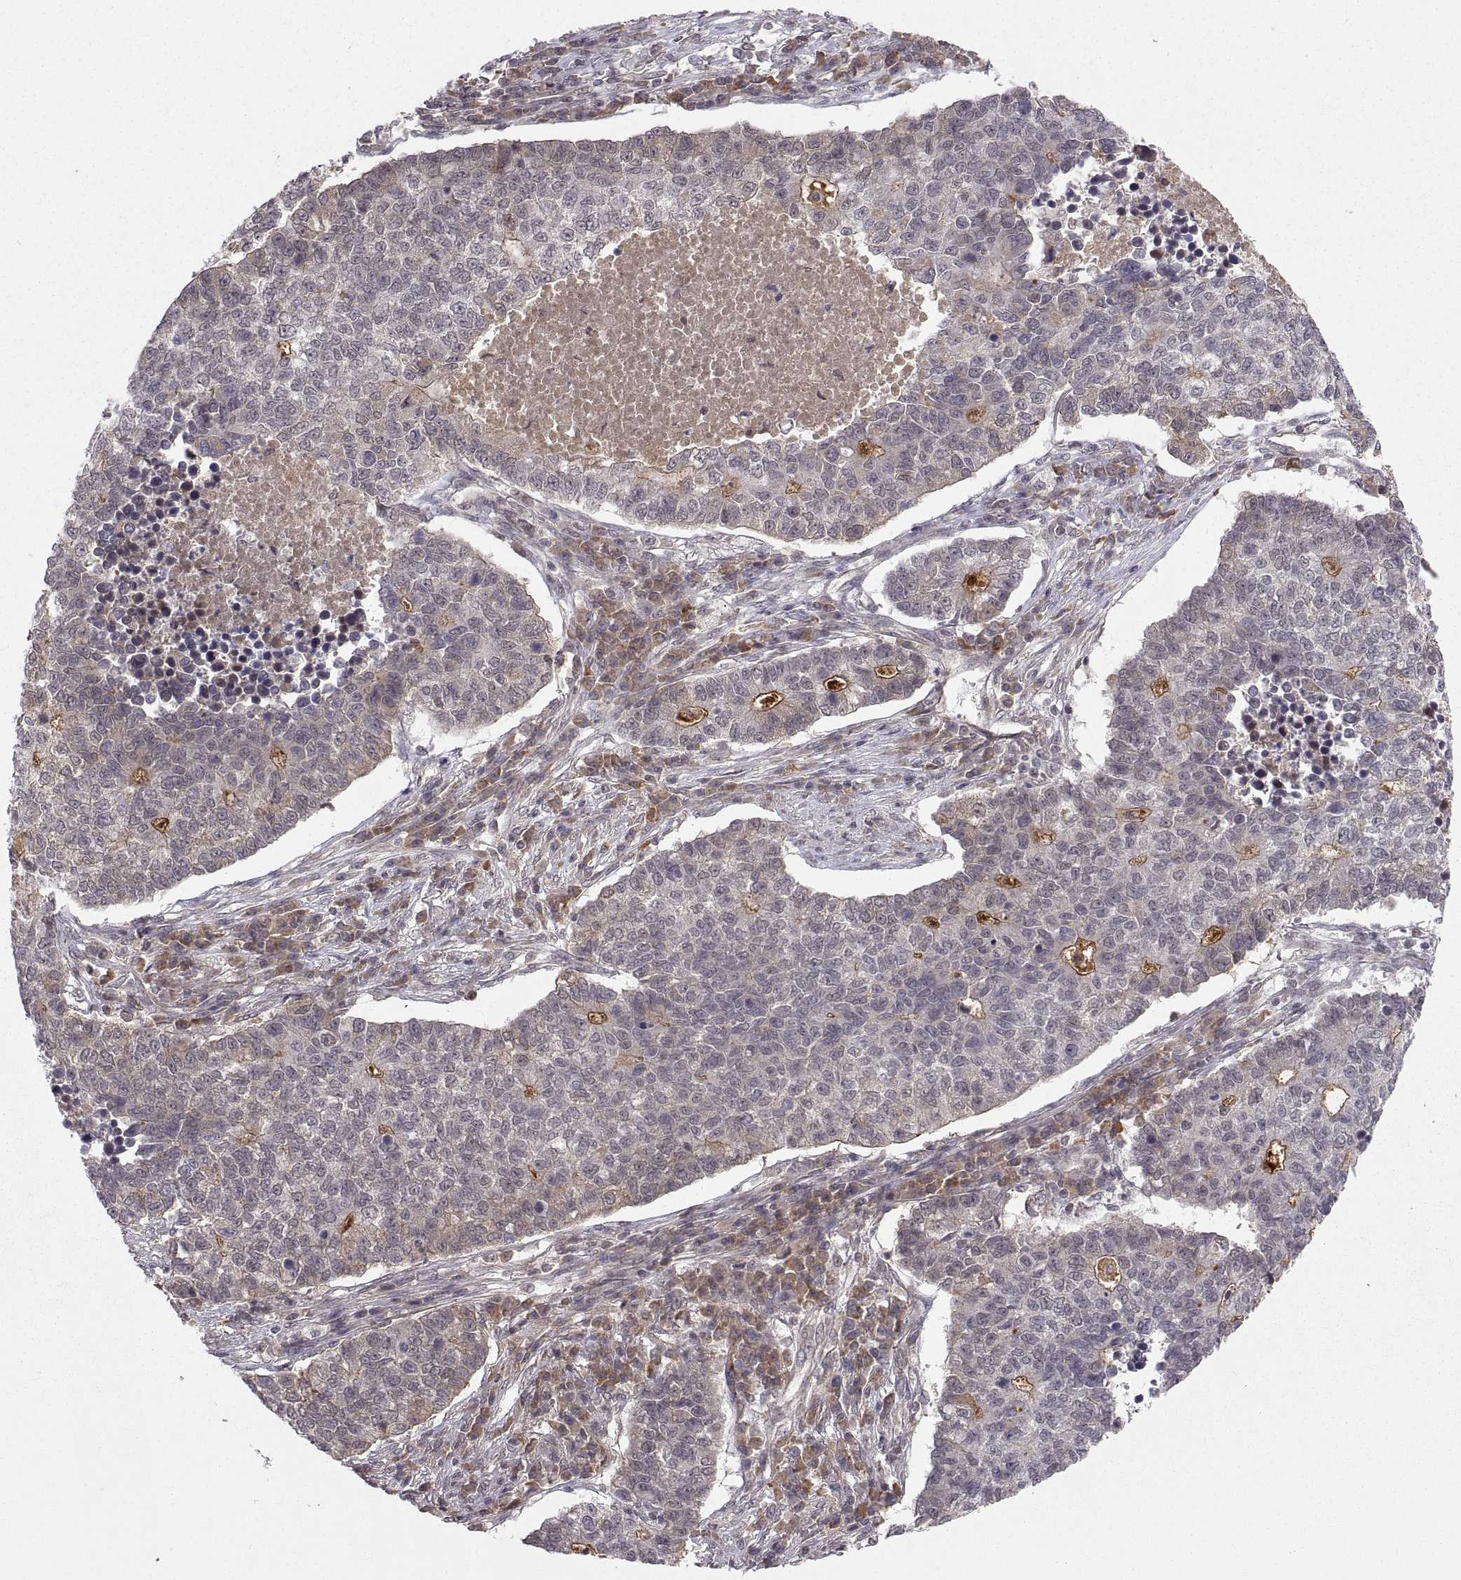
{"staining": {"intensity": "weak", "quantity": "25%-75%", "location": "cytoplasmic/membranous"}, "tissue": "lung cancer", "cell_type": "Tumor cells", "image_type": "cancer", "snomed": [{"axis": "morphology", "description": "Adenocarcinoma, NOS"}, {"axis": "topography", "description": "Lung"}], "caption": "A brown stain labels weak cytoplasmic/membranous staining of a protein in human lung adenocarcinoma tumor cells. The protein of interest is shown in brown color, while the nuclei are stained blue.", "gene": "ABL2", "patient": {"sex": "male", "age": 57}}